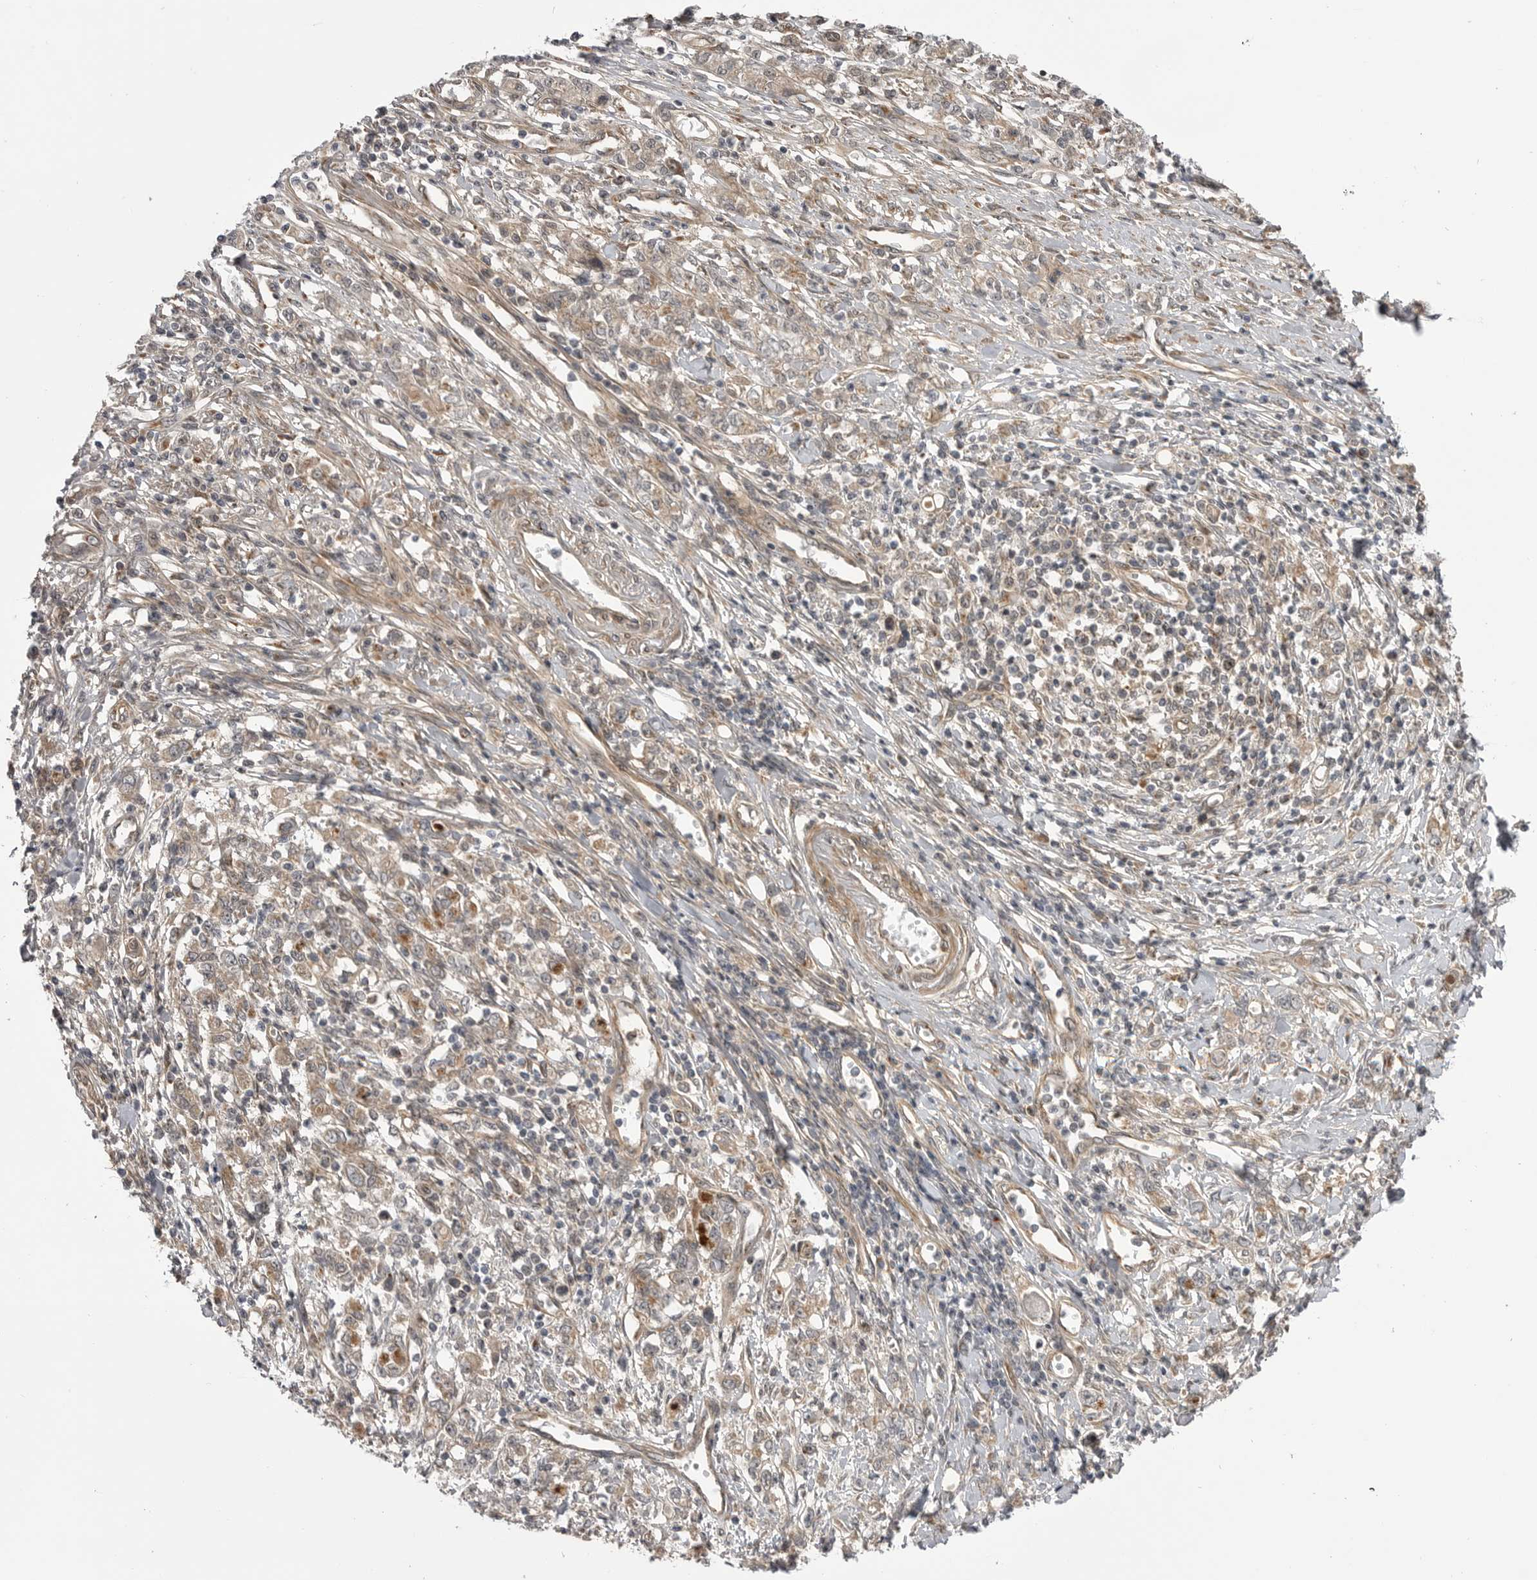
{"staining": {"intensity": "moderate", "quantity": ">75%", "location": "cytoplasmic/membranous"}, "tissue": "stomach cancer", "cell_type": "Tumor cells", "image_type": "cancer", "snomed": [{"axis": "morphology", "description": "Adenocarcinoma, NOS"}, {"axis": "topography", "description": "Stomach"}], "caption": "Immunohistochemistry photomicrograph of stomach adenocarcinoma stained for a protein (brown), which displays medium levels of moderate cytoplasmic/membranous positivity in about >75% of tumor cells.", "gene": "PDCL", "patient": {"sex": "female", "age": 76}}